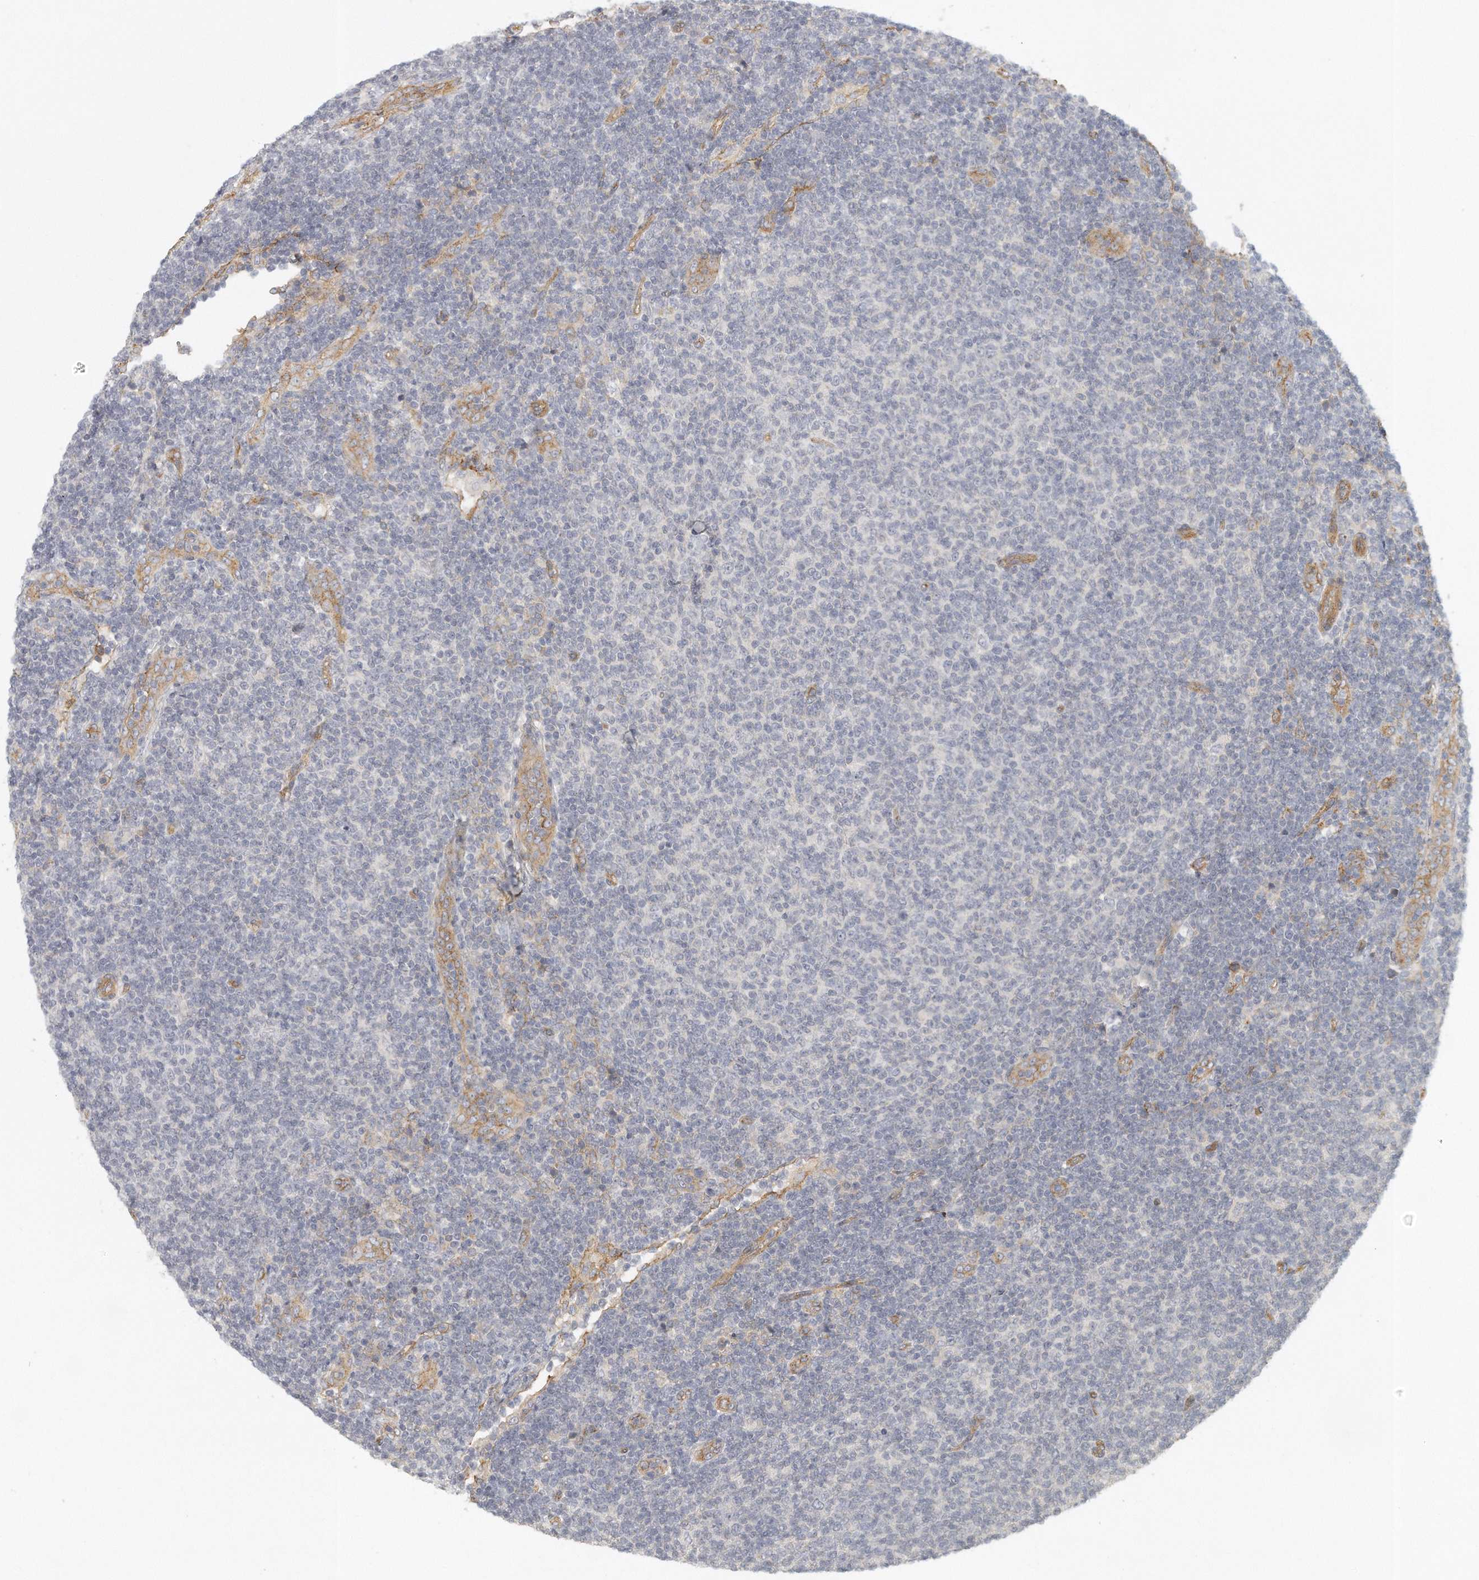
{"staining": {"intensity": "negative", "quantity": "none", "location": "none"}, "tissue": "lymphoma", "cell_type": "Tumor cells", "image_type": "cancer", "snomed": [{"axis": "morphology", "description": "Malignant lymphoma, non-Hodgkin's type, Low grade"}, {"axis": "topography", "description": "Lymph node"}], "caption": "Malignant lymphoma, non-Hodgkin's type (low-grade) was stained to show a protein in brown. There is no significant staining in tumor cells.", "gene": "MTERF4", "patient": {"sex": "male", "age": 66}}